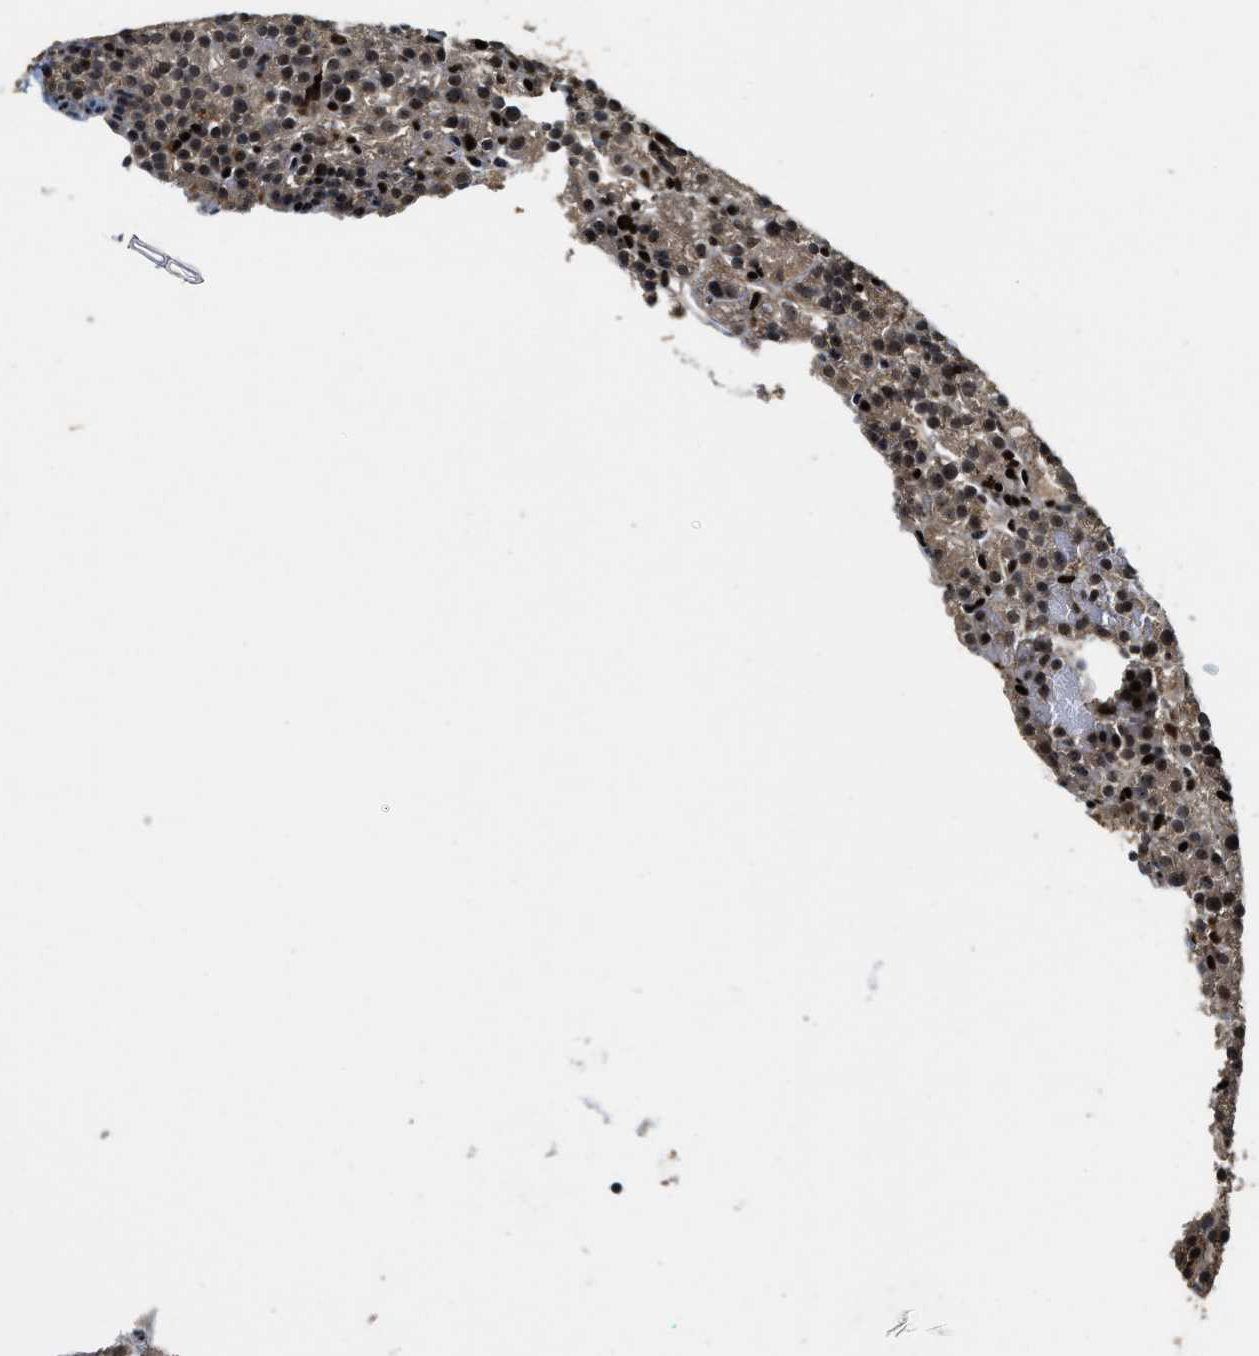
{"staining": {"intensity": "moderate", "quantity": ">75%", "location": "cytoplasmic/membranous,nuclear"}, "tissue": "parathyroid gland", "cell_type": "Glandular cells", "image_type": "normal", "snomed": [{"axis": "morphology", "description": "Normal tissue, NOS"}, {"axis": "morphology", "description": "Adenoma, NOS"}, {"axis": "topography", "description": "Parathyroid gland"}], "caption": "Immunohistochemical staining of unremarkable human parathyroid gland shows medium levels of moderate cytoplasmic/membranous,nuclear expression in about >75% of glandular cells.", "gene": "ZNF687", "patient": {"sex": "female", "age": 74}}